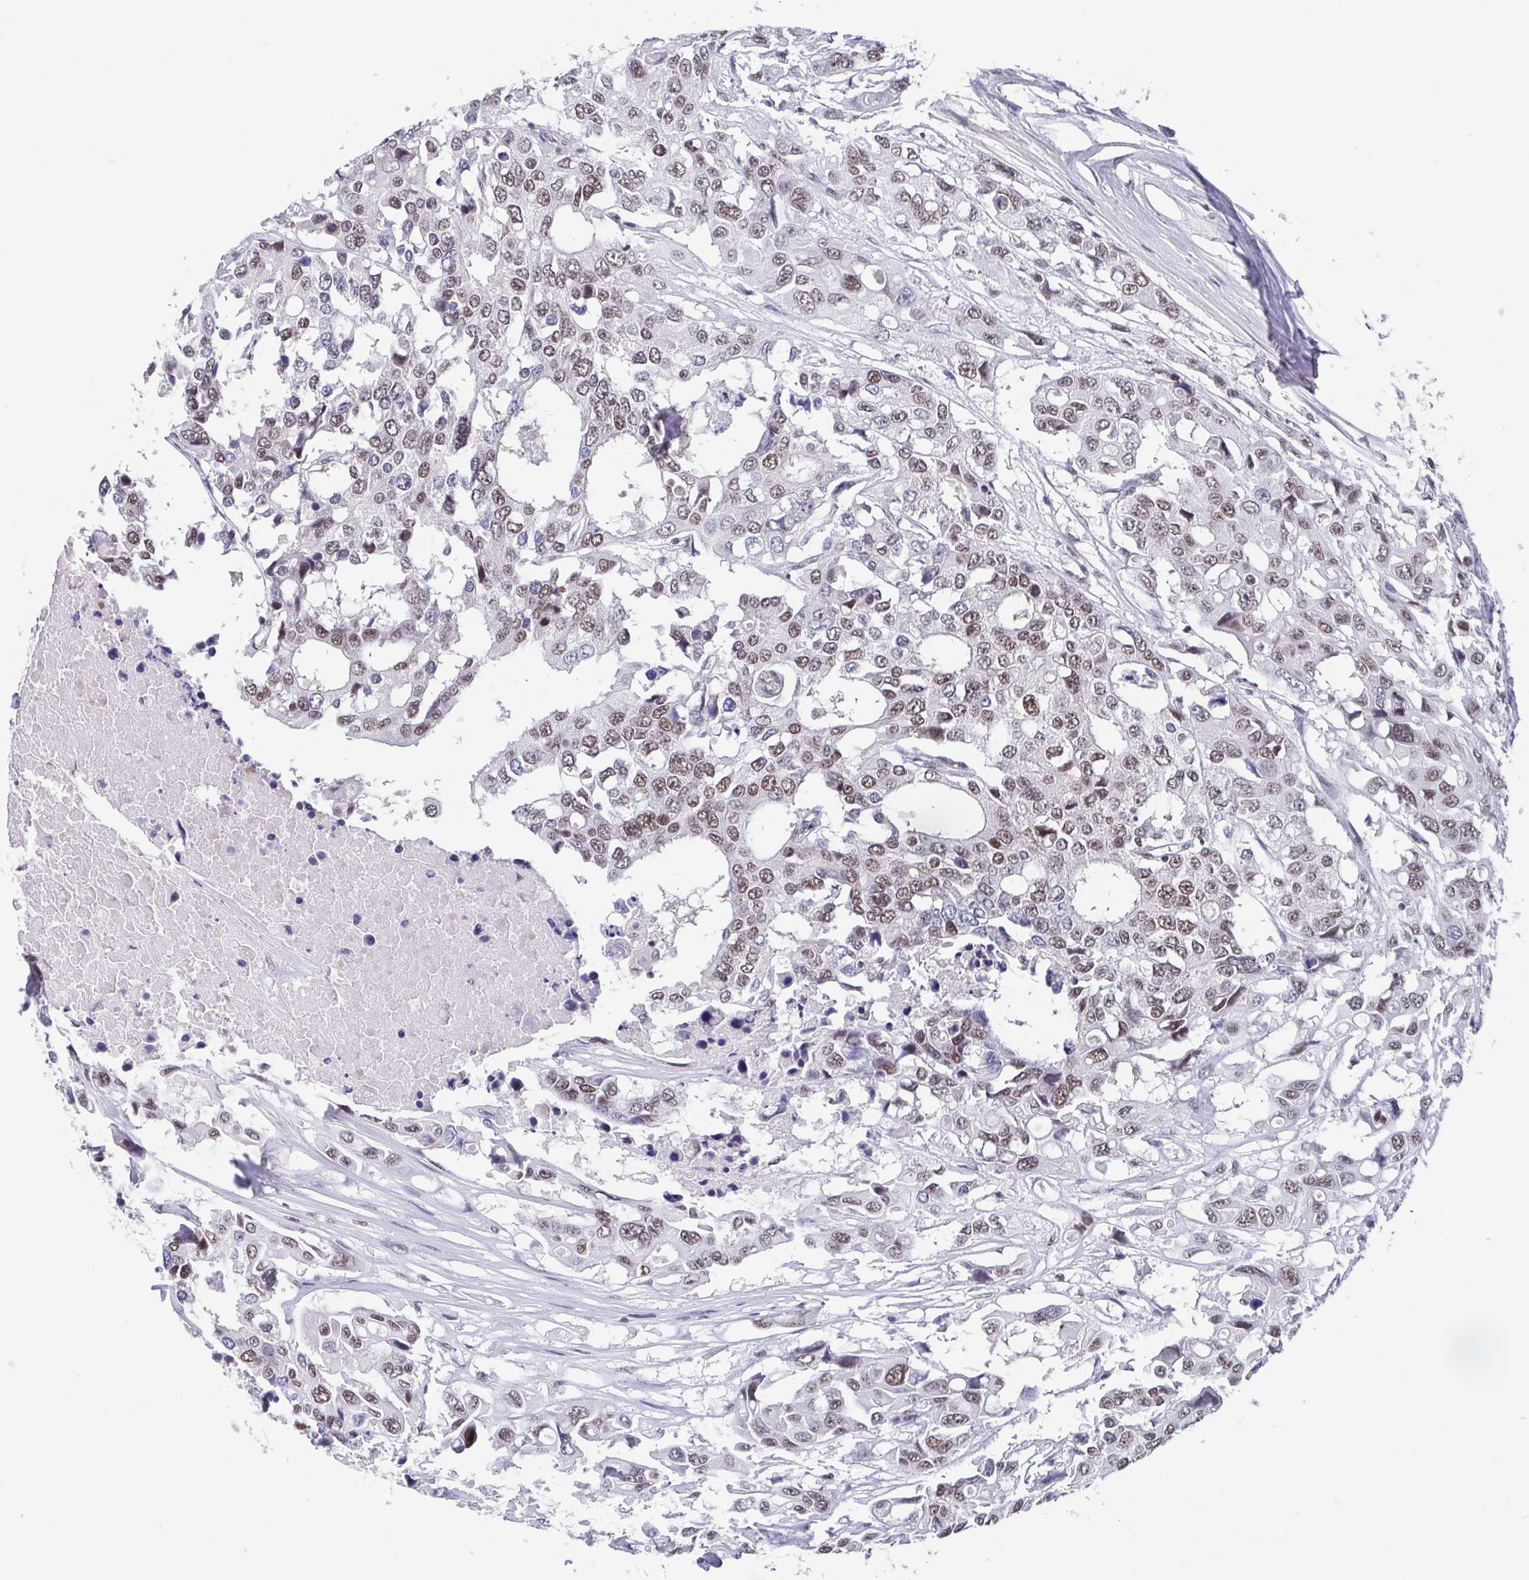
{"staining": {"intensity": "weak", "quantity": ">75%", "location": "nuclear"}, "tissue": "colorectal cancer", "cell_type": "Tumor cells", "image_type": "cancer", "snomed": [{"axis": "morphology", "description": "Adenocarcinoma, NOS"}, {"axis": "topography", "description": "Colon"}], "caption": "Immunohistochemistry staining of colorectal cancer (adenocarcinoma), which demonstrates low levels of weak nuclear staining in approximately >75% of tumor cells indicating weak nuclear protein expression. The staining was performed using DAB (3,3'-diaminobenzidine) (brown) for protein detection and nuclei were counterstained in hematoxylin (blue).", "gene": "CTCF", "patient": {"sex": "male", "age": 77}}